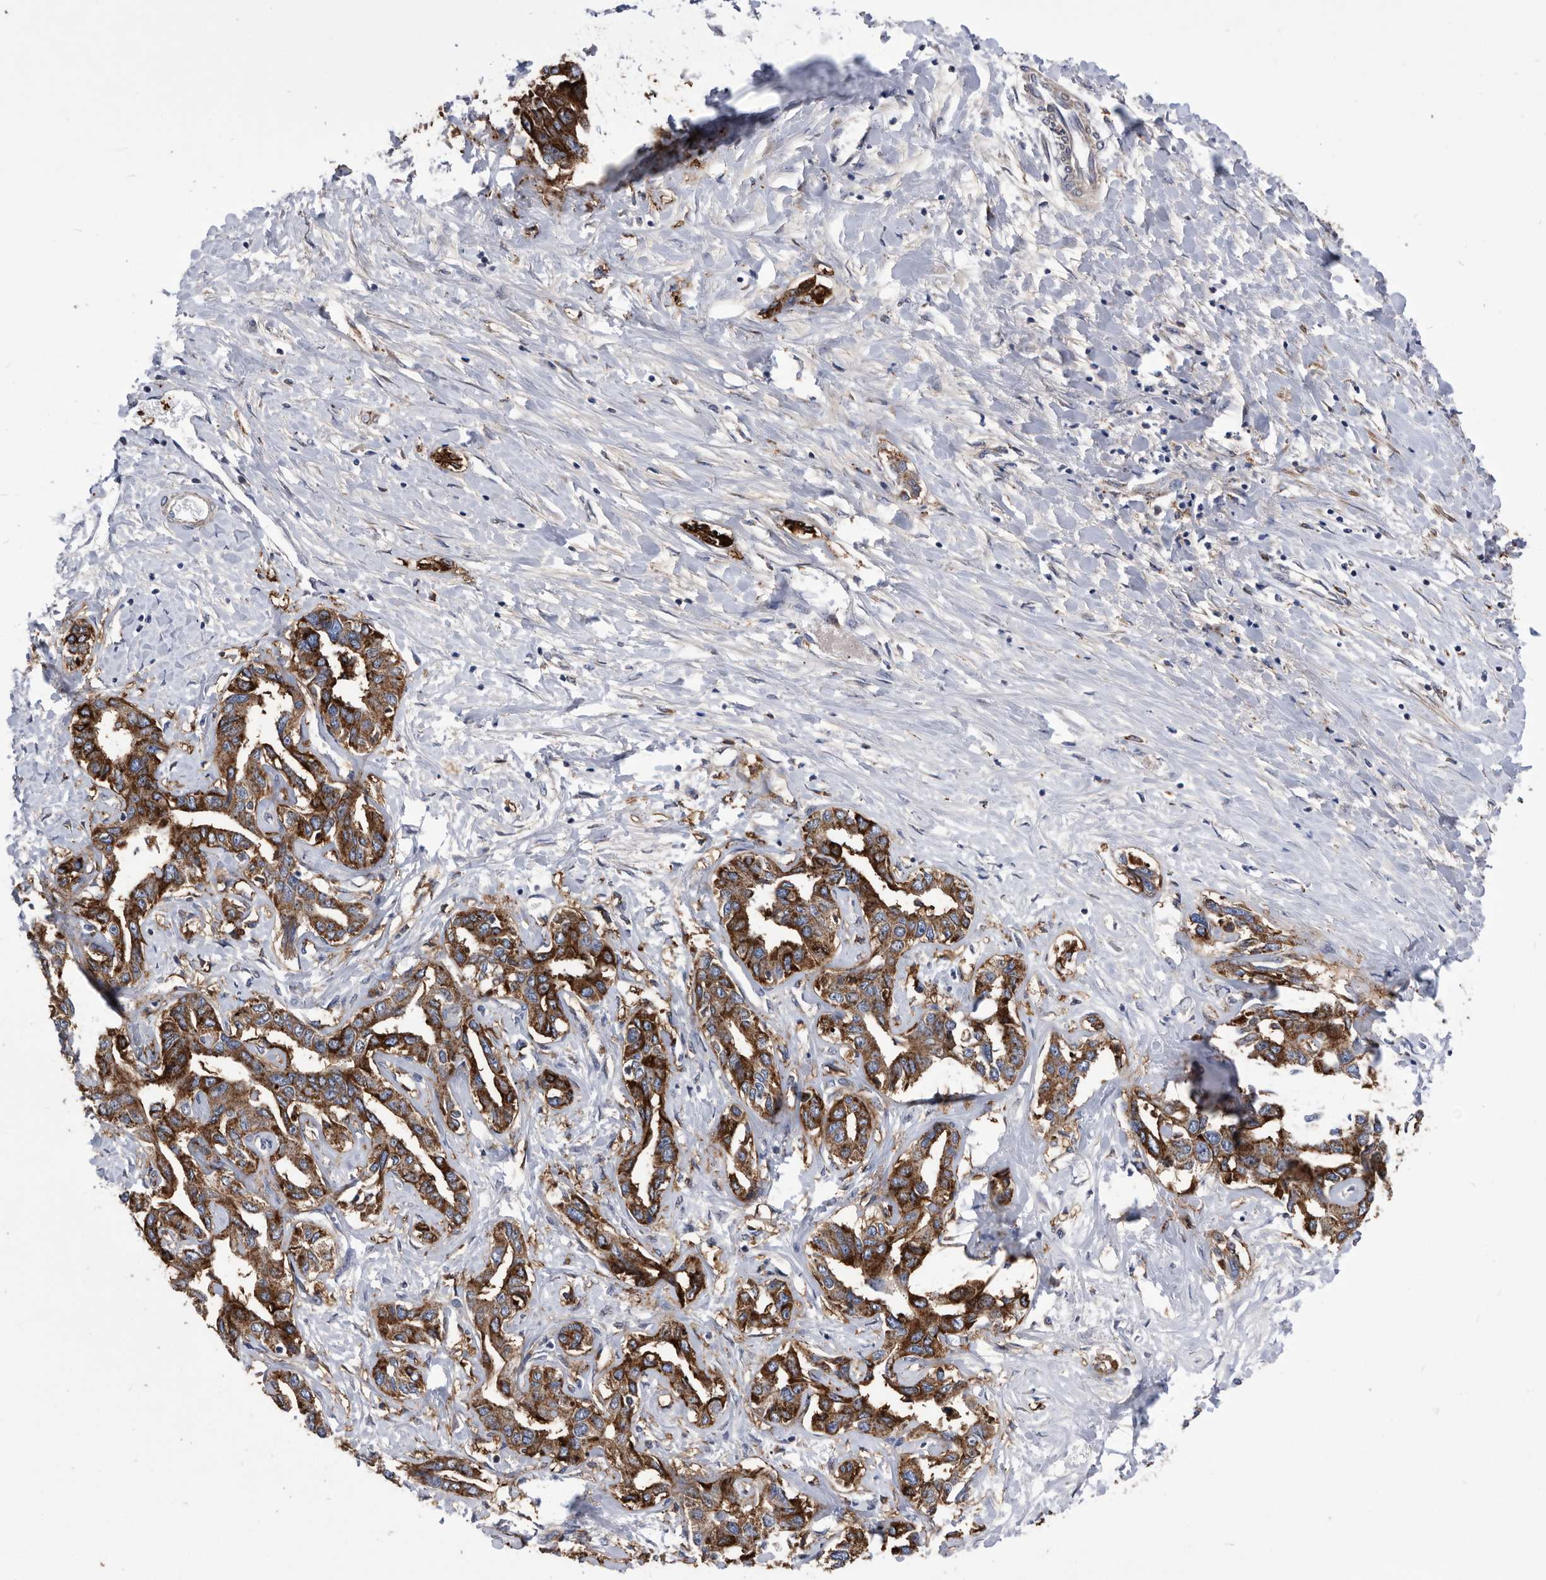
{"staining": {"intensity": "strong", "quantity": ">75%", "location": "cytoplasmic/membranous"}, "tissue": "liver cancer", "cell_type": "Tumor cells", "image_type": "cancer", "snomed": [{"axis": "morphology", "description": "Cholangiocarcinoma"}, {"axis": "topography", "description": "Liver"}], "caption": "Strong cytoplasmic/membranous staining is seen in approximately >75% of tumor cells in liver cancer.", "gene": "BAIAP3", "patient": {"sex": "male", "age": 59}}